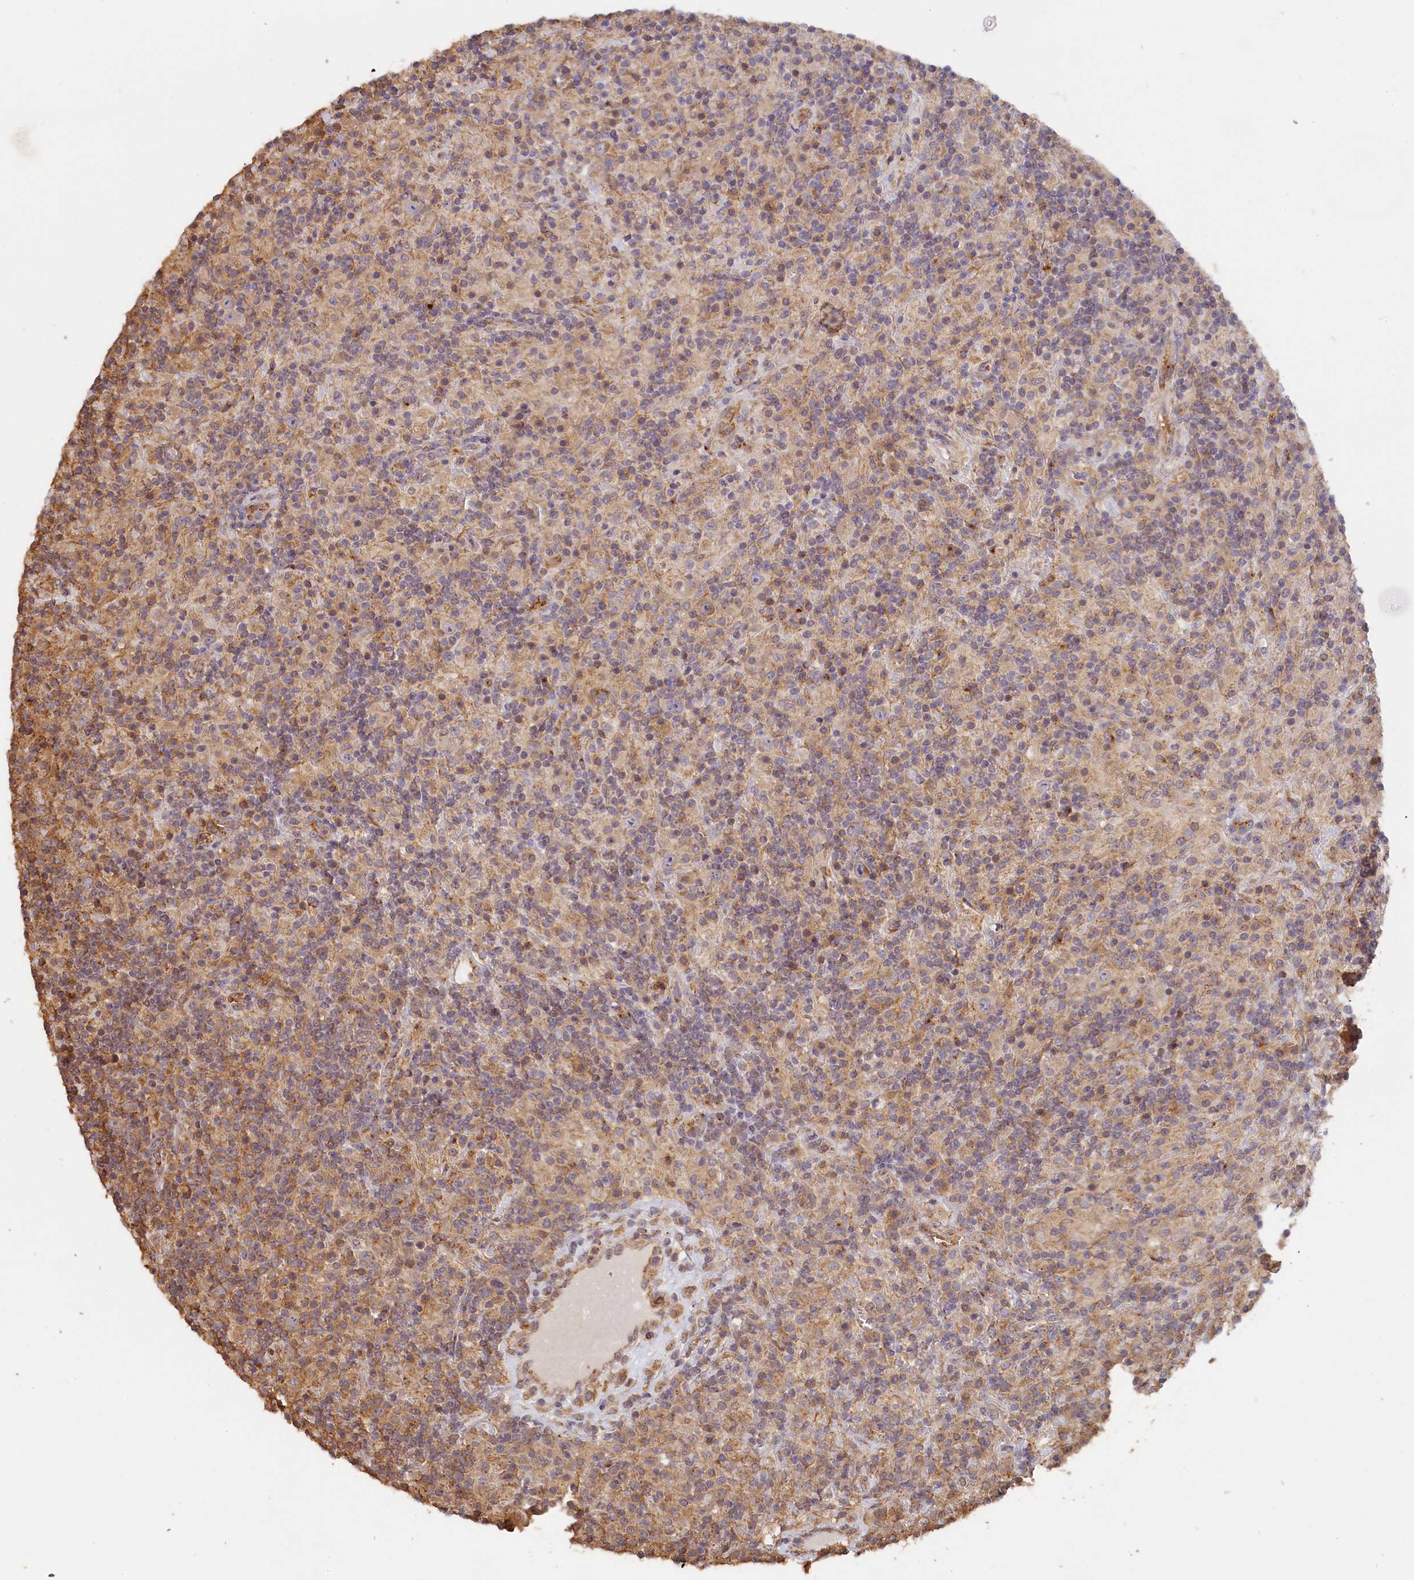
{"staining": {"intensity": "weak", "quantity": "<25%", "location": "cytoplasmic/membranous"}, "tissue": "lymphoma", "cell_type": "Tumor cells", "image_type": "cancer", "snomed": [{"axis": "morphology", "description": "Hodgkin's disease, NOS"}, {"axis": "topography", "description": "Lymph node"}], "caption": "Immunohistochemical staining of human Hodgkin's disease demonstrates no significant expression in tumor cells. The staining is performed using DAB brown chromogen with nuclei counter-stained in using hematoxylin.", "gene": "STX16", "patient": {"sex": "male", "age": 70}}